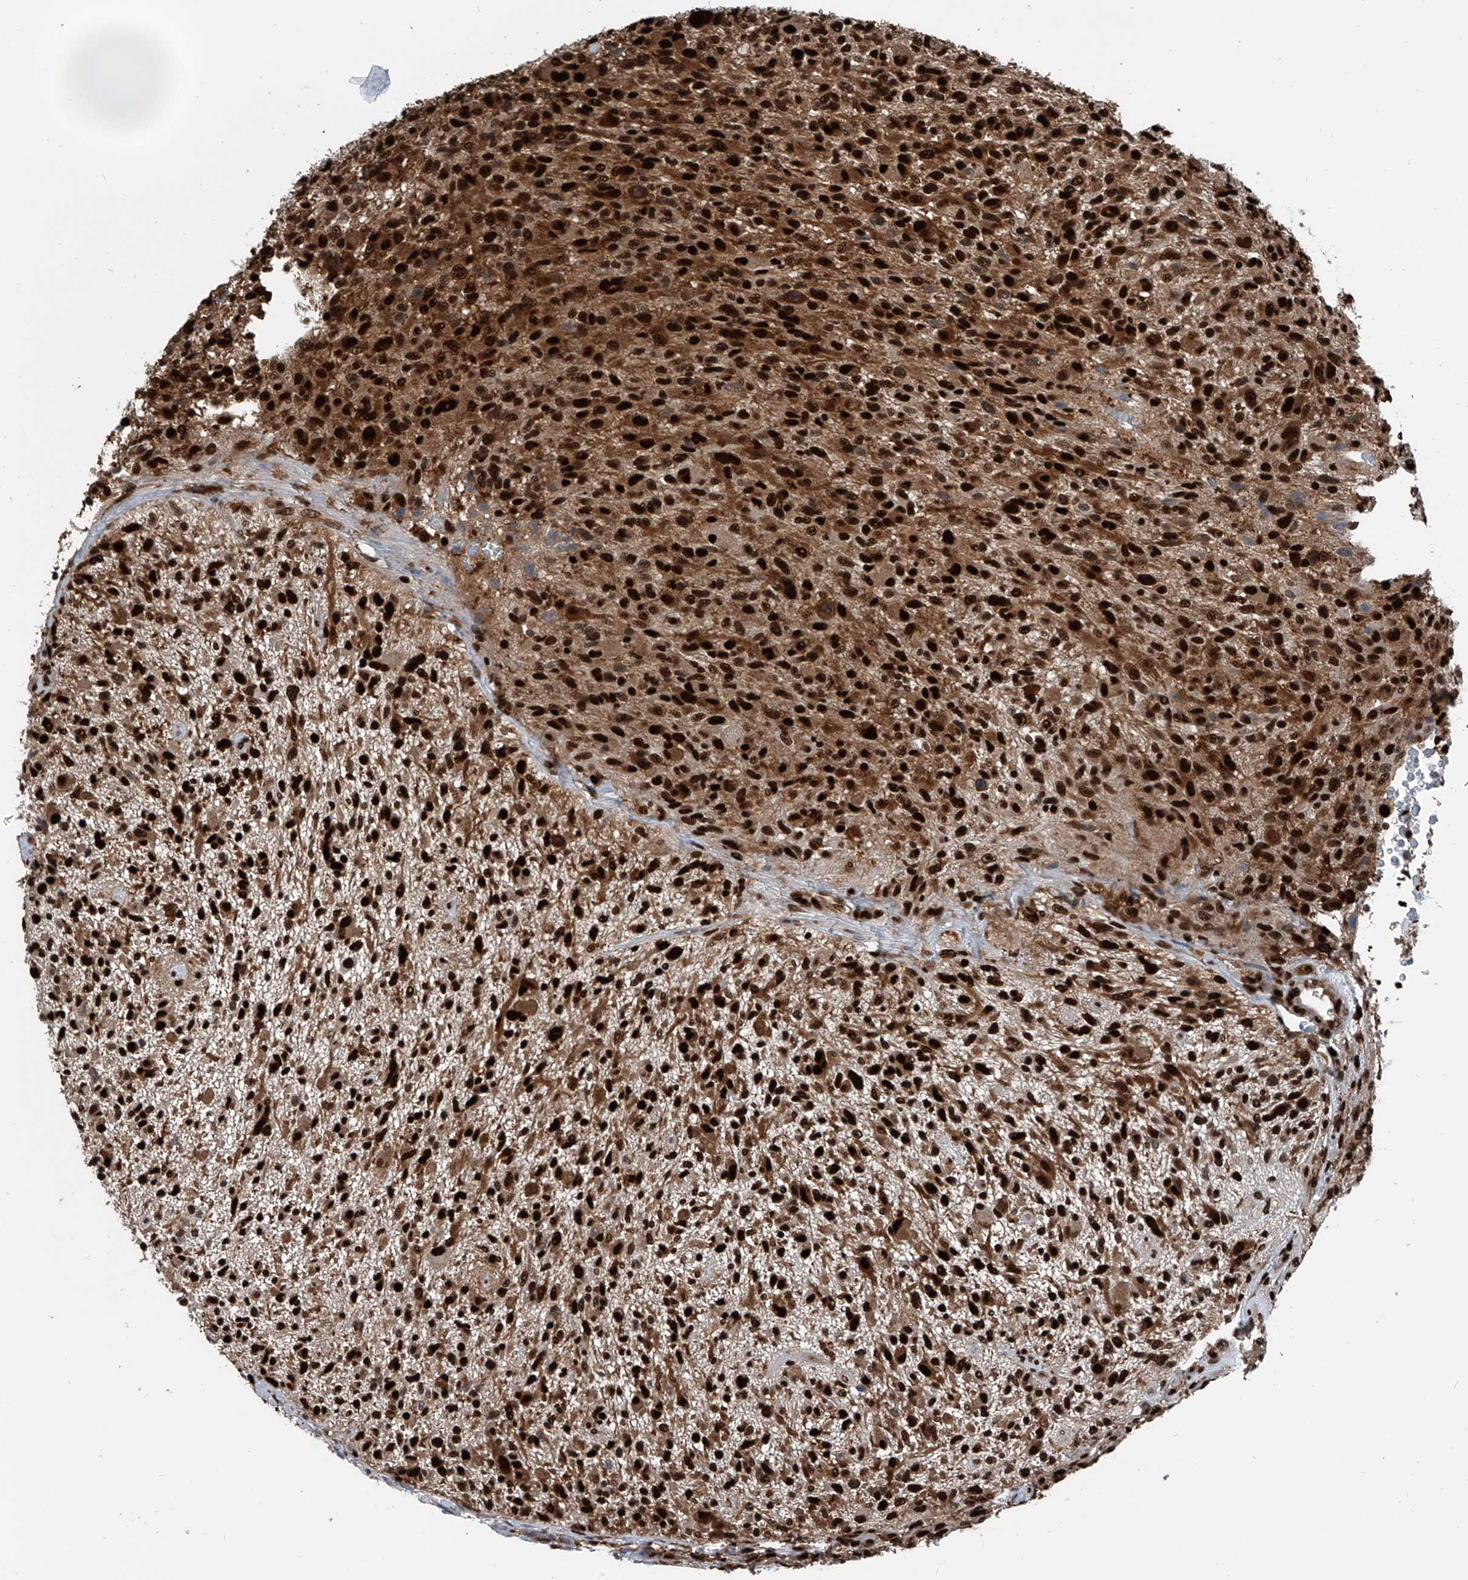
{"staining": {"intensity": "strong", "quantity": ">75%", "location": "cytoplasmic/membranous,nuclear"}, "tissue": "glioma", "cell_type": "Tumor cells", "image_type": "cancer", "snomed": [{"axis": "morphology", "description": "Glioma, malignant, High grade"}, {"axis": "topography", "description": "Brain"}], "caption": "DAB immunohistochemical staining of human glioma displays strong cytoplasmic/membranous and nuclear protein staining in about >75% of tumor cells. The staining was performed using DAB, with brown indicating positive protein expression. Nuclei are stained blue with hematoxylin.", "gene": "FKBP5", "patient": {"sex": "male", "age": 47}}